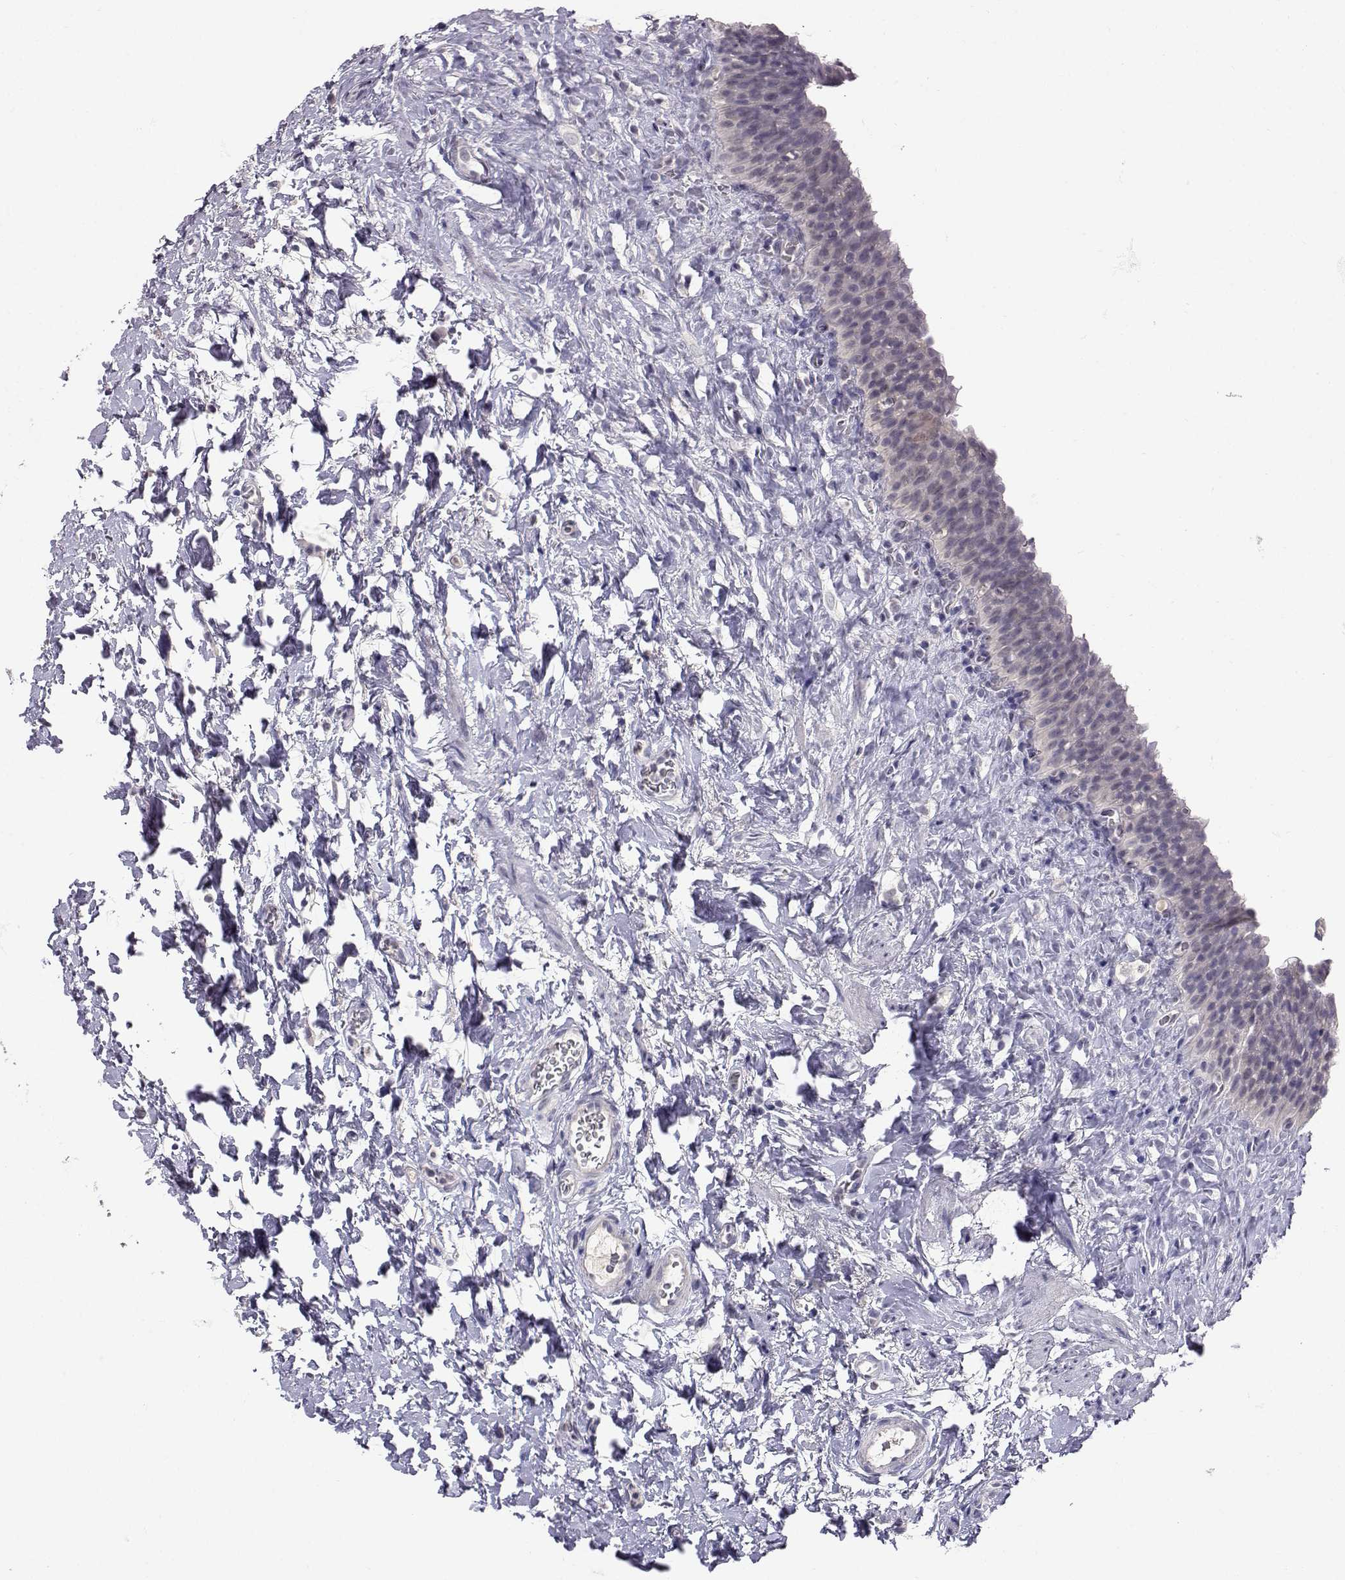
{"staining": {"intensity": "negative", "quantity": "none", "location": "none"}, "tissue": "urinary bladder", "cell_type": "Urothelial cells", "image_type": "normal", "snomed": [{"axis": "morphology", "description": "Normal tissue, NOS"}, {"axis": "topography", "description": "Urinary bladder"}], "caption": "Image shows no protein staining in urothelial cells of normal urinary bladder. The staining was performed using DAB (3,3'-diaminobenzidine) to visualize the protein expression in brown, while the nuclei were stained in blue with hematoxylin (Magnification: 20x).", "gene": "SLC6A3", "patient": {"sex": "male", "age": 76}}